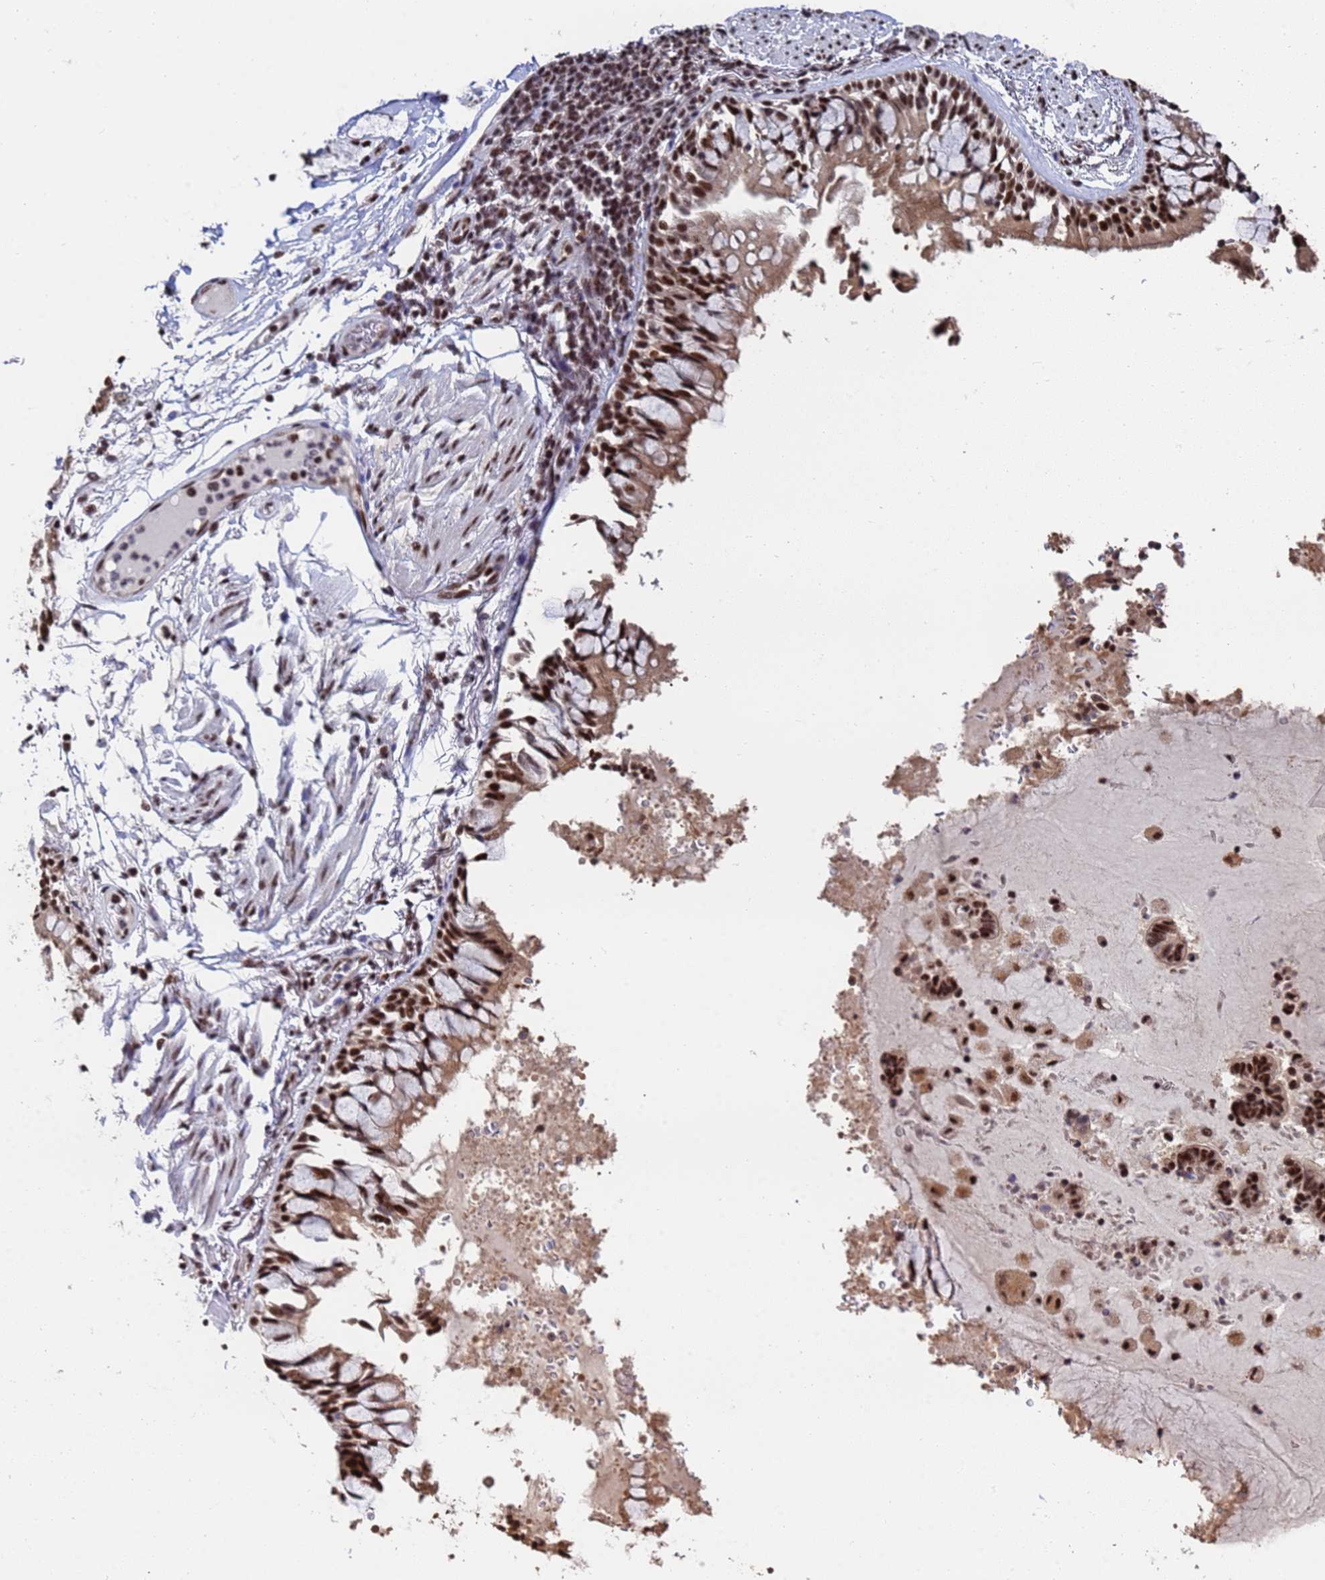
{"staining": {"intensity": "strong", "quantity": ">75%", "location": "nuclear"}, "tissue": "bronchus", "cell_type": "Respiratory epithelial cells", "image_type": "normal", "snomed": [{"axis": "morphology", "description": "Normal tissue, NOS"}, {"axis": "topography", "description": "Bronchus"}], "caption": "Protein expression analysis of benign bronchus reveals strong nuclear expression in approximately >75% of respiratory epithelial cells. Immunohistochemistry (ihc) stains the protein of interest in brown and the nuclei are stained blue.", "gene": "SF3B2", "patient": {"sex": "male", "age": 70}}